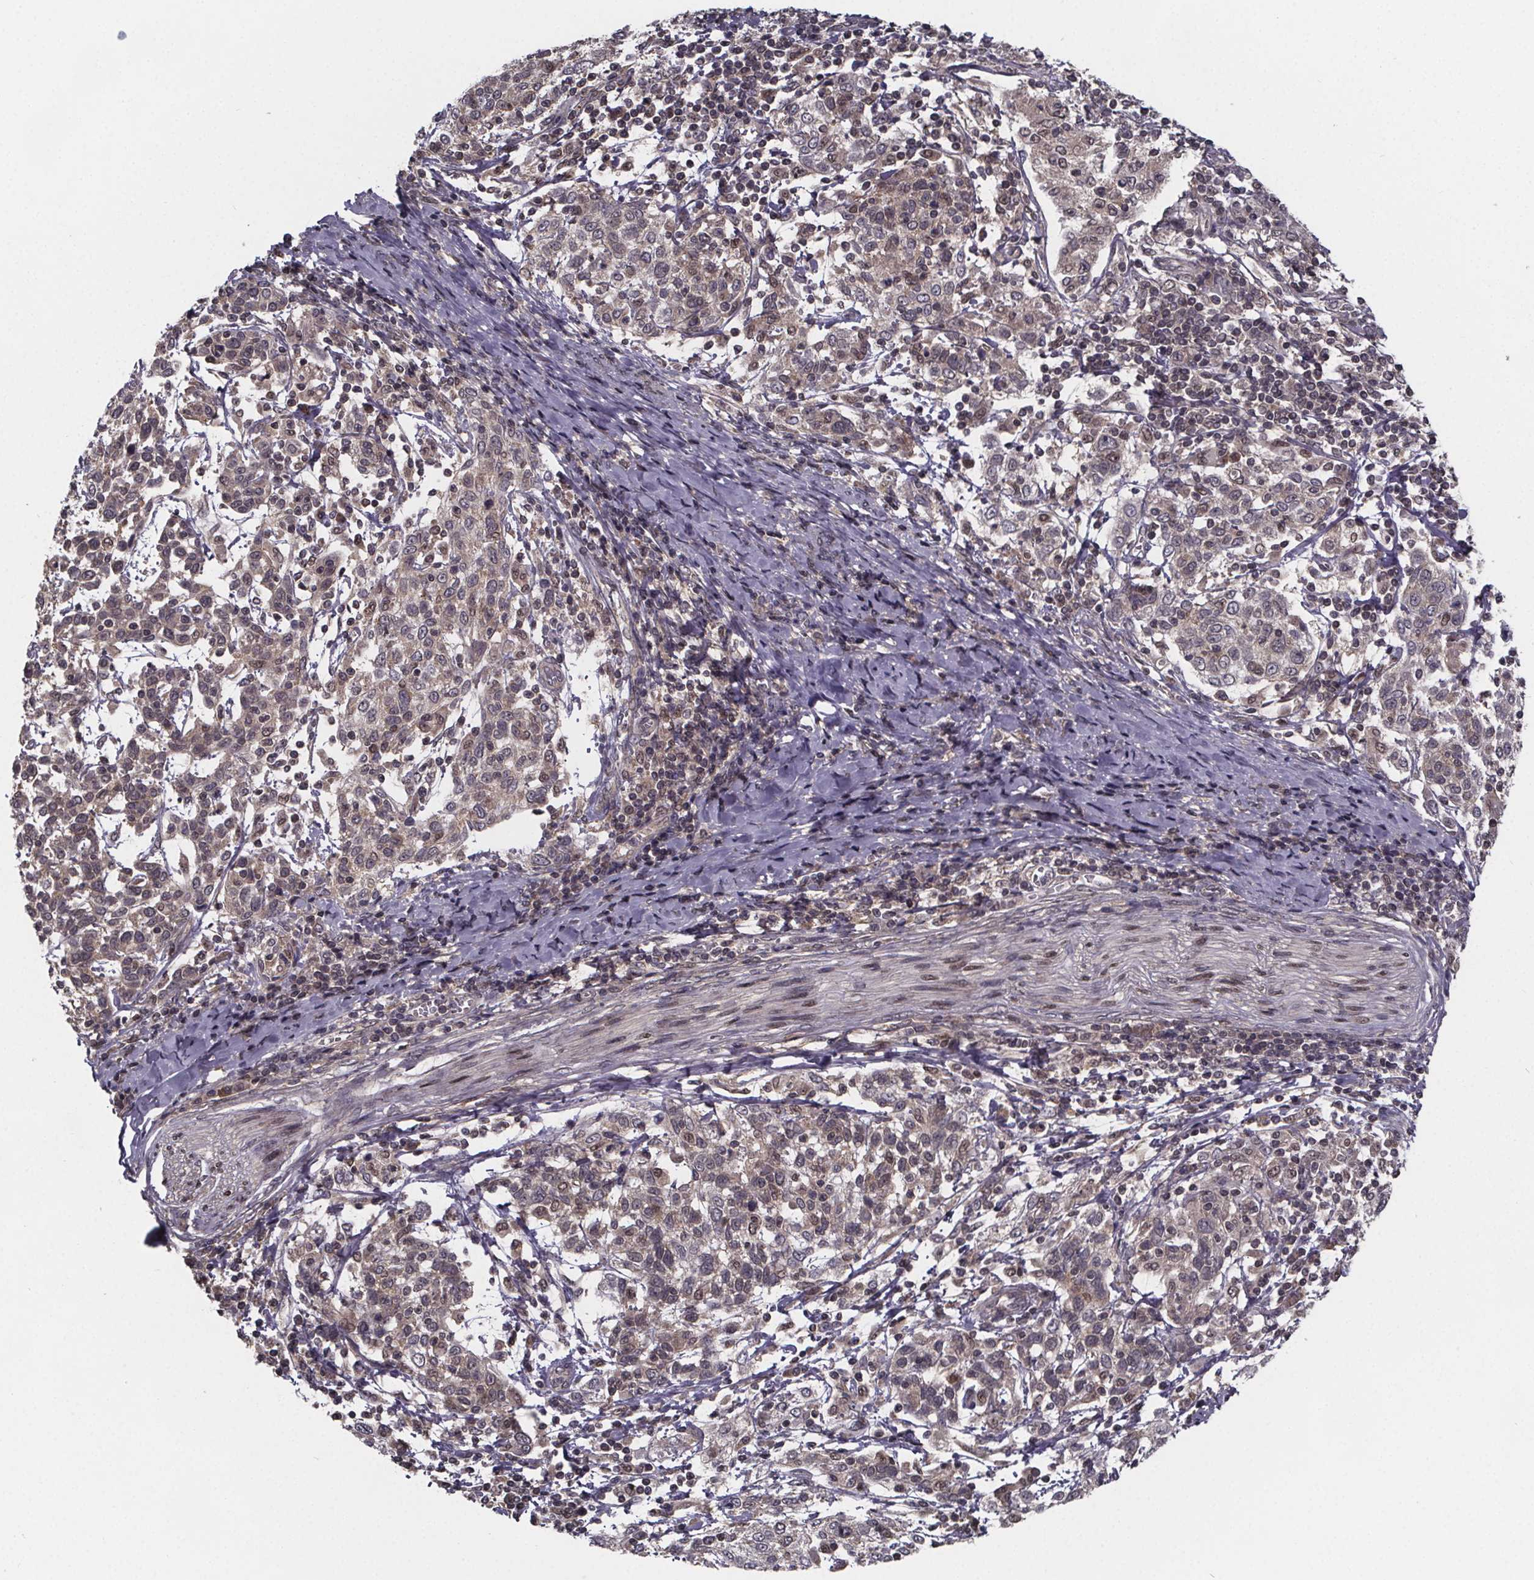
{"staining": {"intensity": "weak", "quantity": ">75%", "location": "cytoplasmic/membranous,nuclear"}, "tissue": "cervical cancer", "cell_type": "Tumor cells", "image_type": "cancer", "snomed": [{"axis": "morphology", "description": "Squamous cell carcinoma, NOS"}, {"axis": "topography", "description": "Cervix"}], "caption": "Immunohistochemical staining of human cervical squamous cell carcinoma demonstrates low levels of weak cytoplasmic/membranous and nuclear protein positivity in approximately >75% of tumor cells.", "gene": "FN3KRP", "patient": {"sex": "female", "age": 61}}